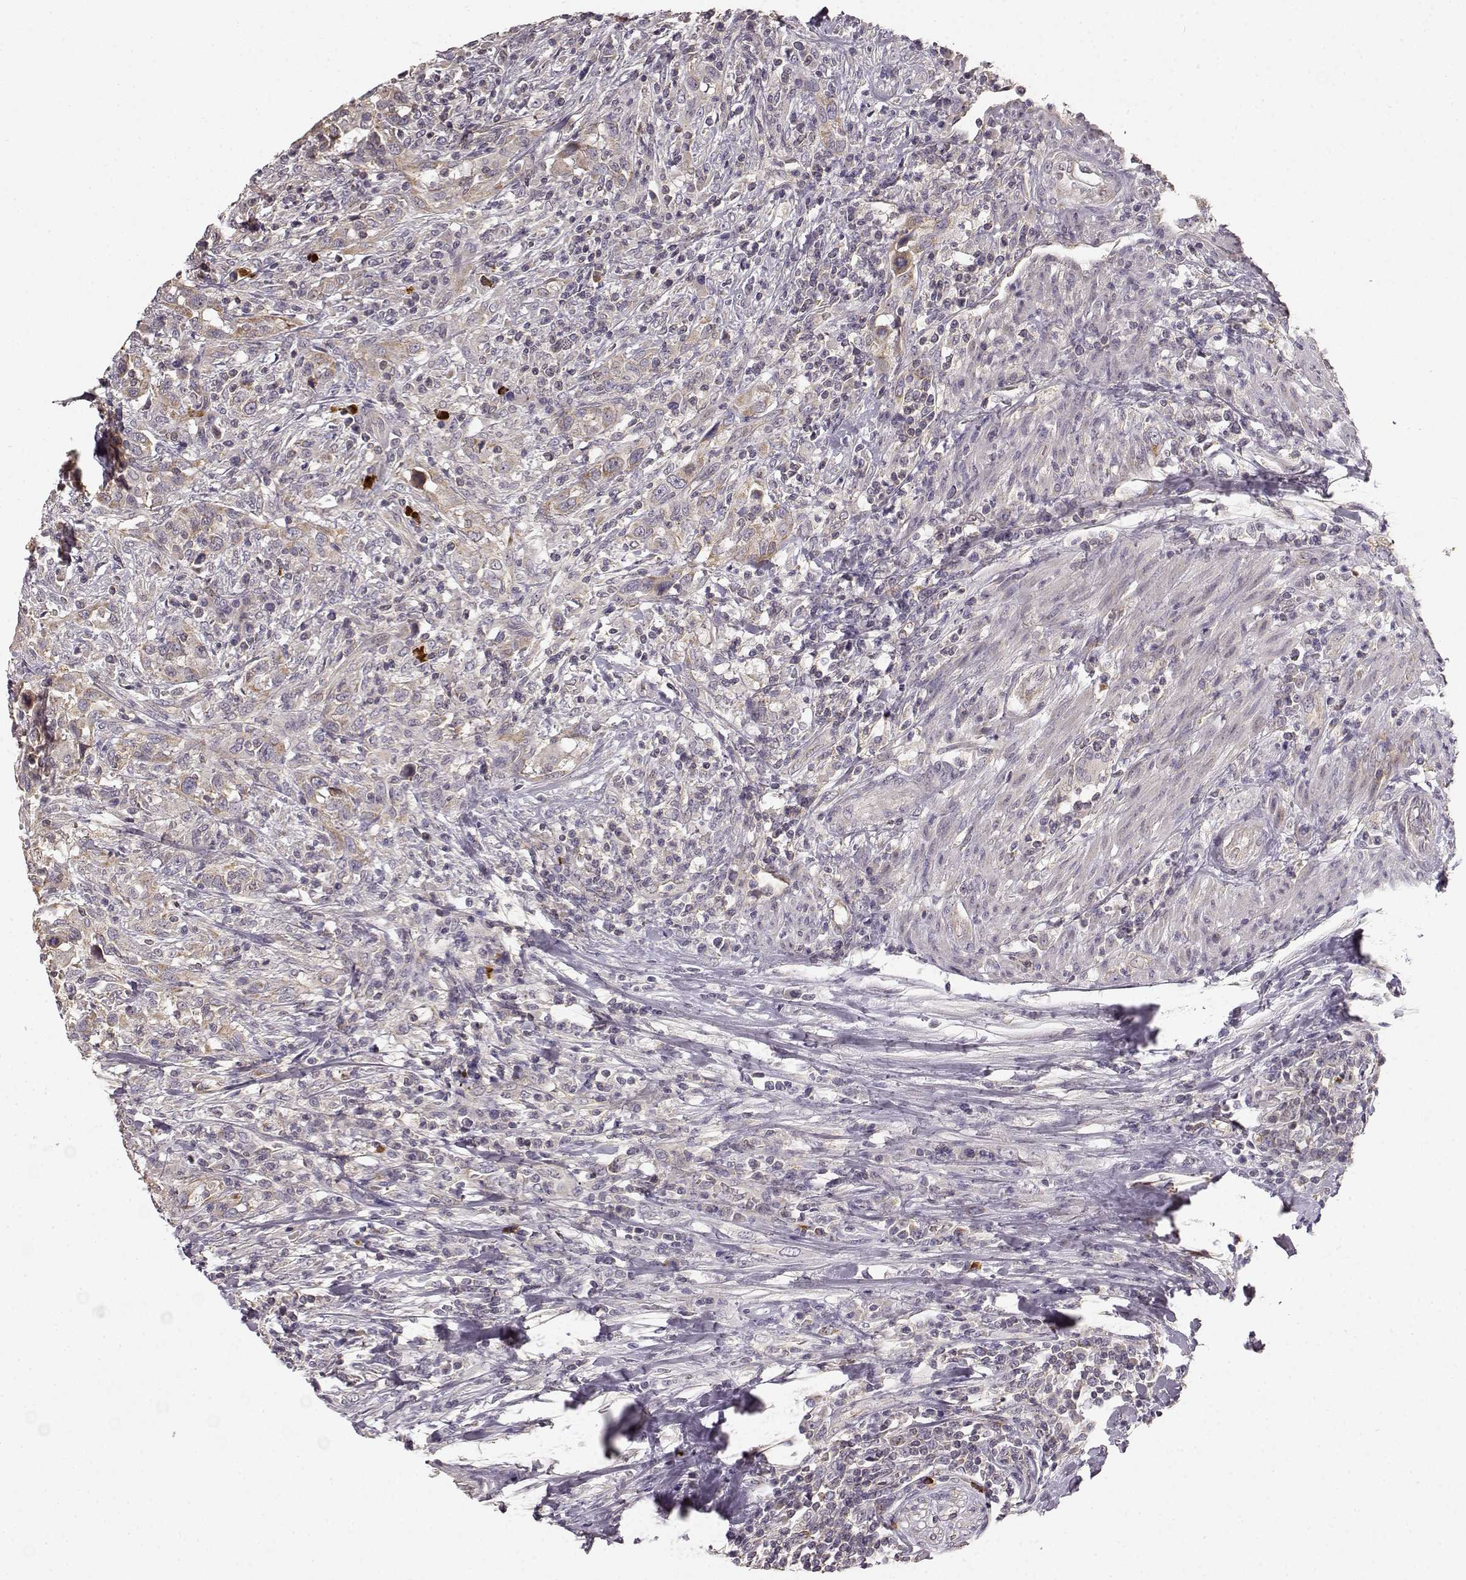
{"staining": {"intensity": "moderate", "quantity": "<25%", "location": "cytoplasmic/membranous"}, "tissue": "urothelial cancer", "cell_type": "Tumor cells", "image_type": "cancer", "snomed": [{"axis": "morphology", "description": "Urothelial carcinoma, NOS"}, {"axis": "morphology", "description": "Urothelial carcinoma, High grade"}, {"axis": "topography", "description": "Urinary bladder"}], "caption": "IHC of human urothelial cancer displays low levels of moderate cytoplasmic/membranous positivity in about <25% of tumor cells.", "gene": "ERBB3", "patient": {"sex": "female", "age": 64}}